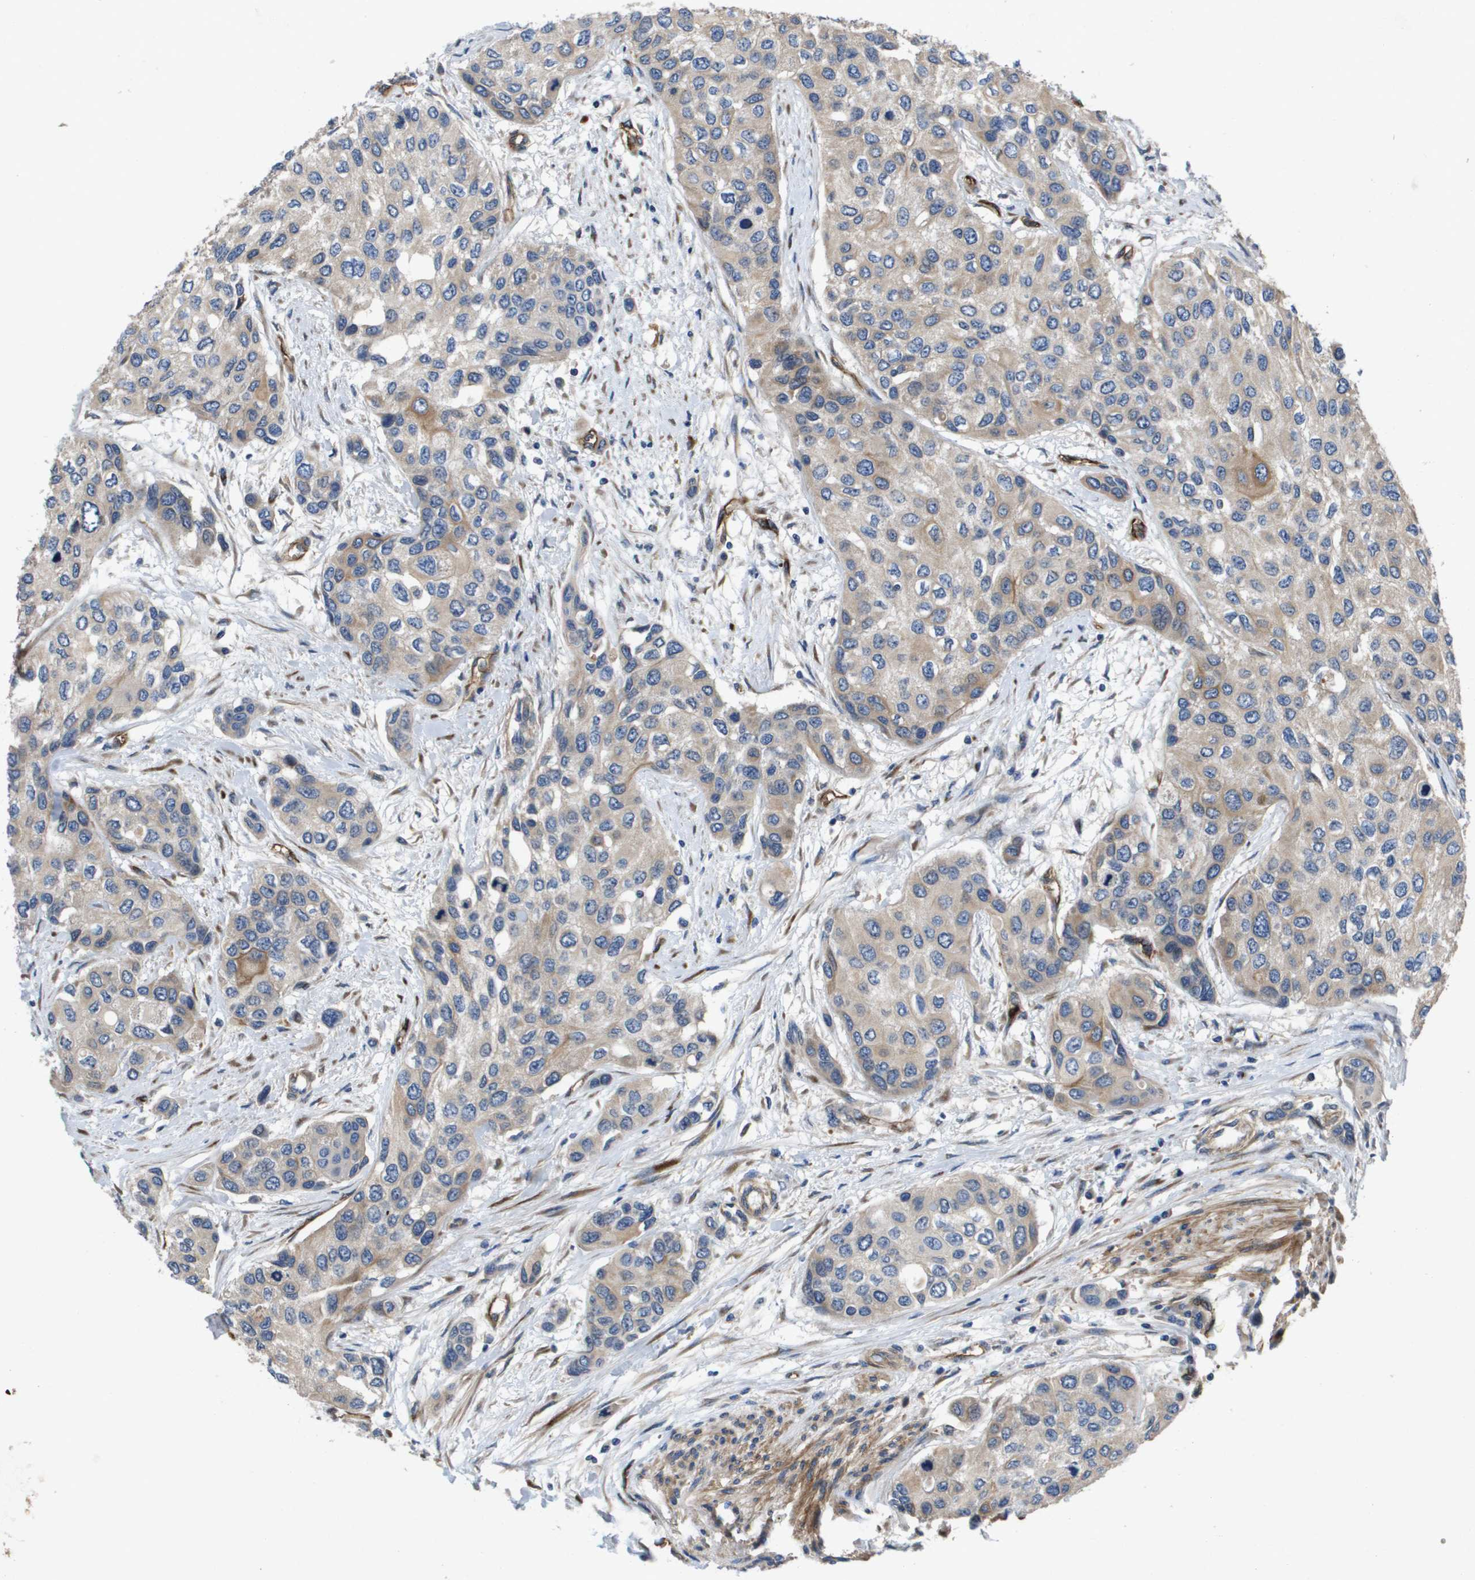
{"staining": {"intensity": "weak", "quantity": "25%-75%", "location": "cytoplasmic/membranous"}, "tissue": "urothelial cancer", "cell_type": "Tumor cells", "image_type": "cancer", "snomed": [{"axis": "morphology", "description": "Urothelial carcinoma, High grade"}, {"axis": "topography", "description": "Urinary bladder"}], "caption": "An IHC histopathology image of neoplastic tissue is shown. Protein staining in brown shows weak cytoplasmic/membranous positivity in high-grade urothelial carcinoma within tumor cells. Using DAB (3,3'-diaminobenzidine) (brown) and hematoxylin (blue) stains, captured at high magnification using brightfield microscopy.", "gene": "ENTPD2", "patient": {"sex": "female", "age": 56}}